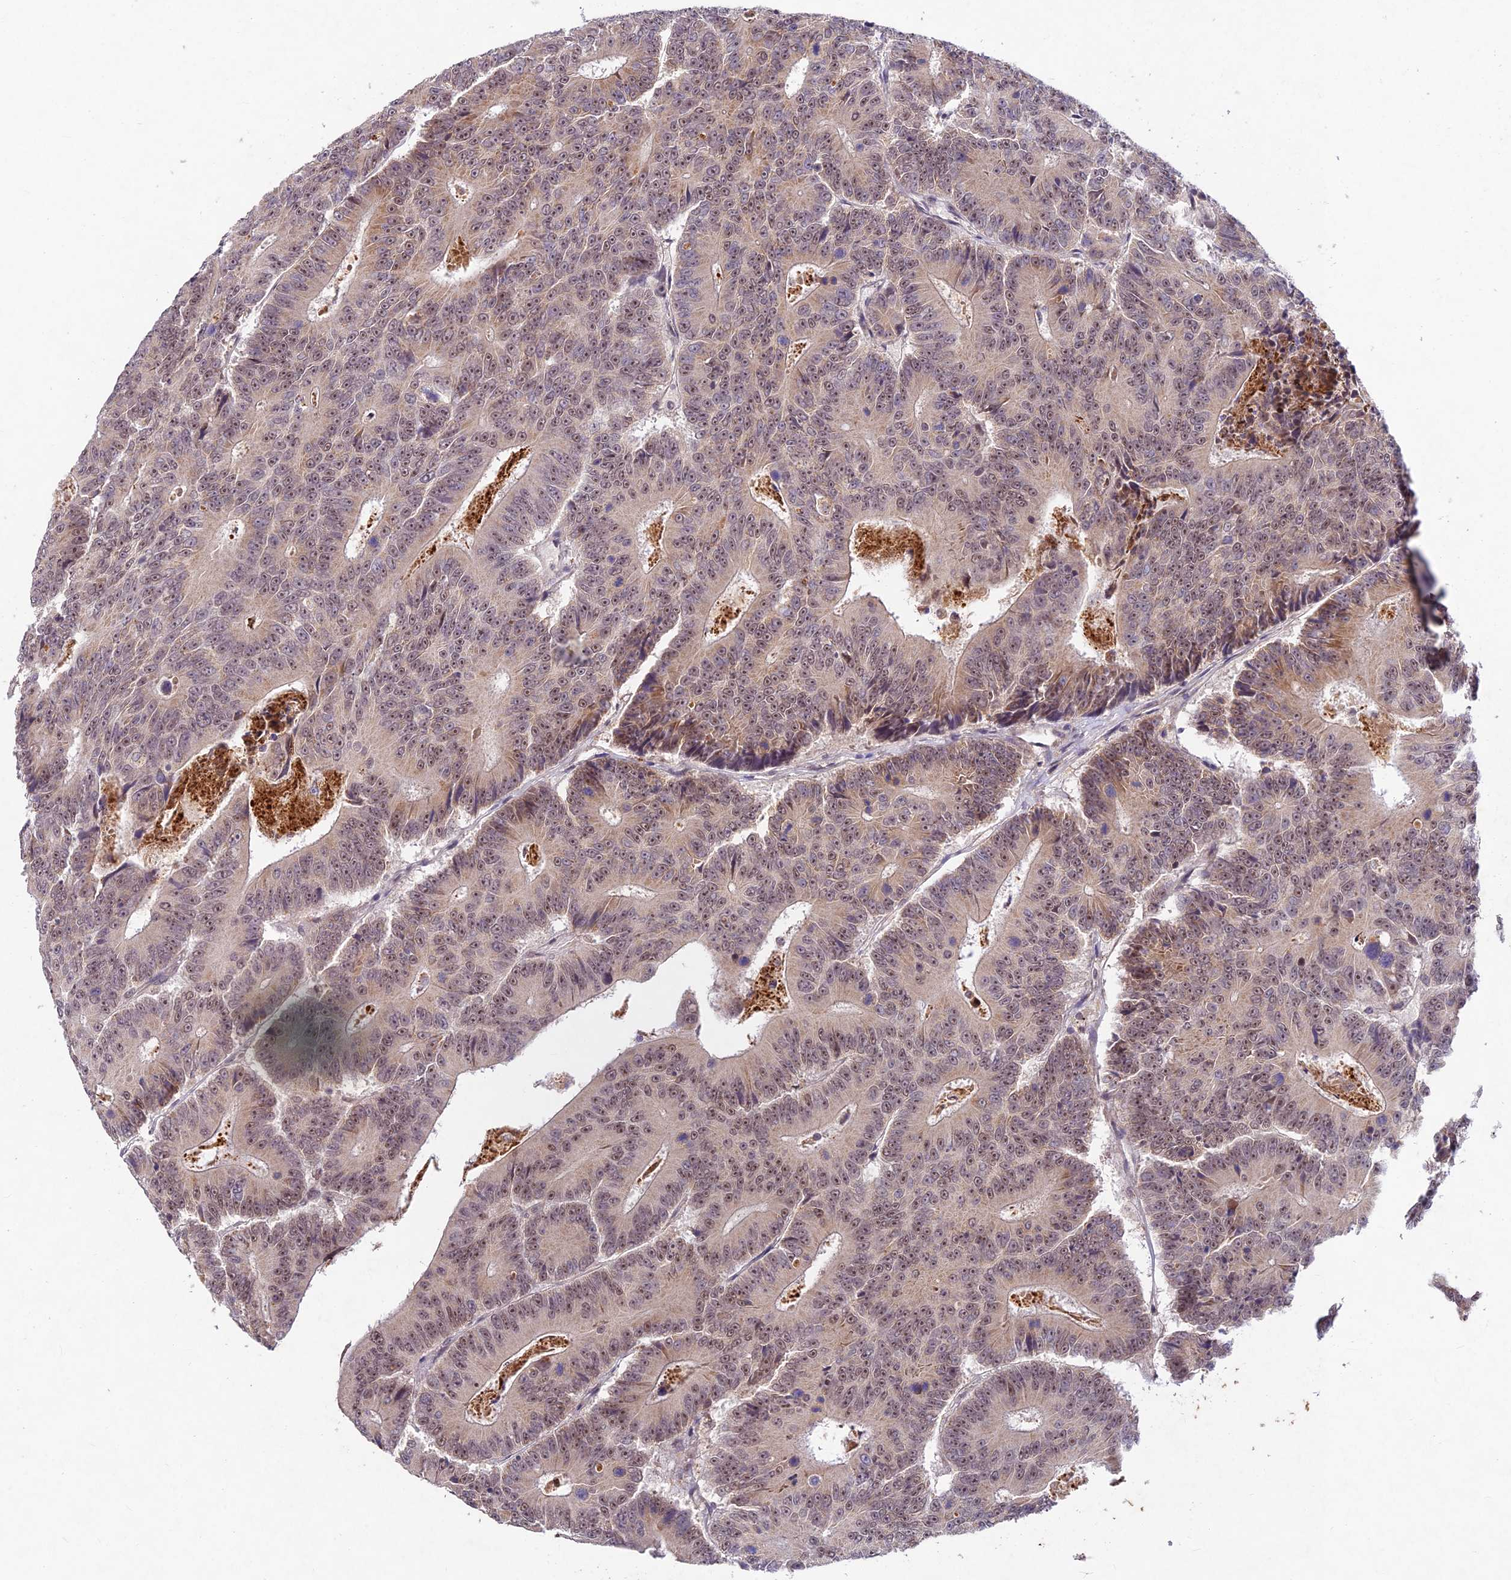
{"staining": {"intensity": "weak", "quantity": "25%-75%", "location": "nuclear"}, "tissue": "colorectal cancer", "cell_type": "Tumor cells", "image_type": "cancer", "snomed": [{"axis": "morphology", "description": "Adenocarcinoma, NOS"}, {"axis": "topography", "description": "Colon"}], "caption": "Immunohistochemical staining of colorectal cancer (adenocarcinoma) shows low levels of weak nuclear positivity in approximately 25%-75% of tumor cells. (IHC, brightfield microscopy, high magnification).", "gene": "RAVER1", "patient": {"sex": "male", "age": 83}}